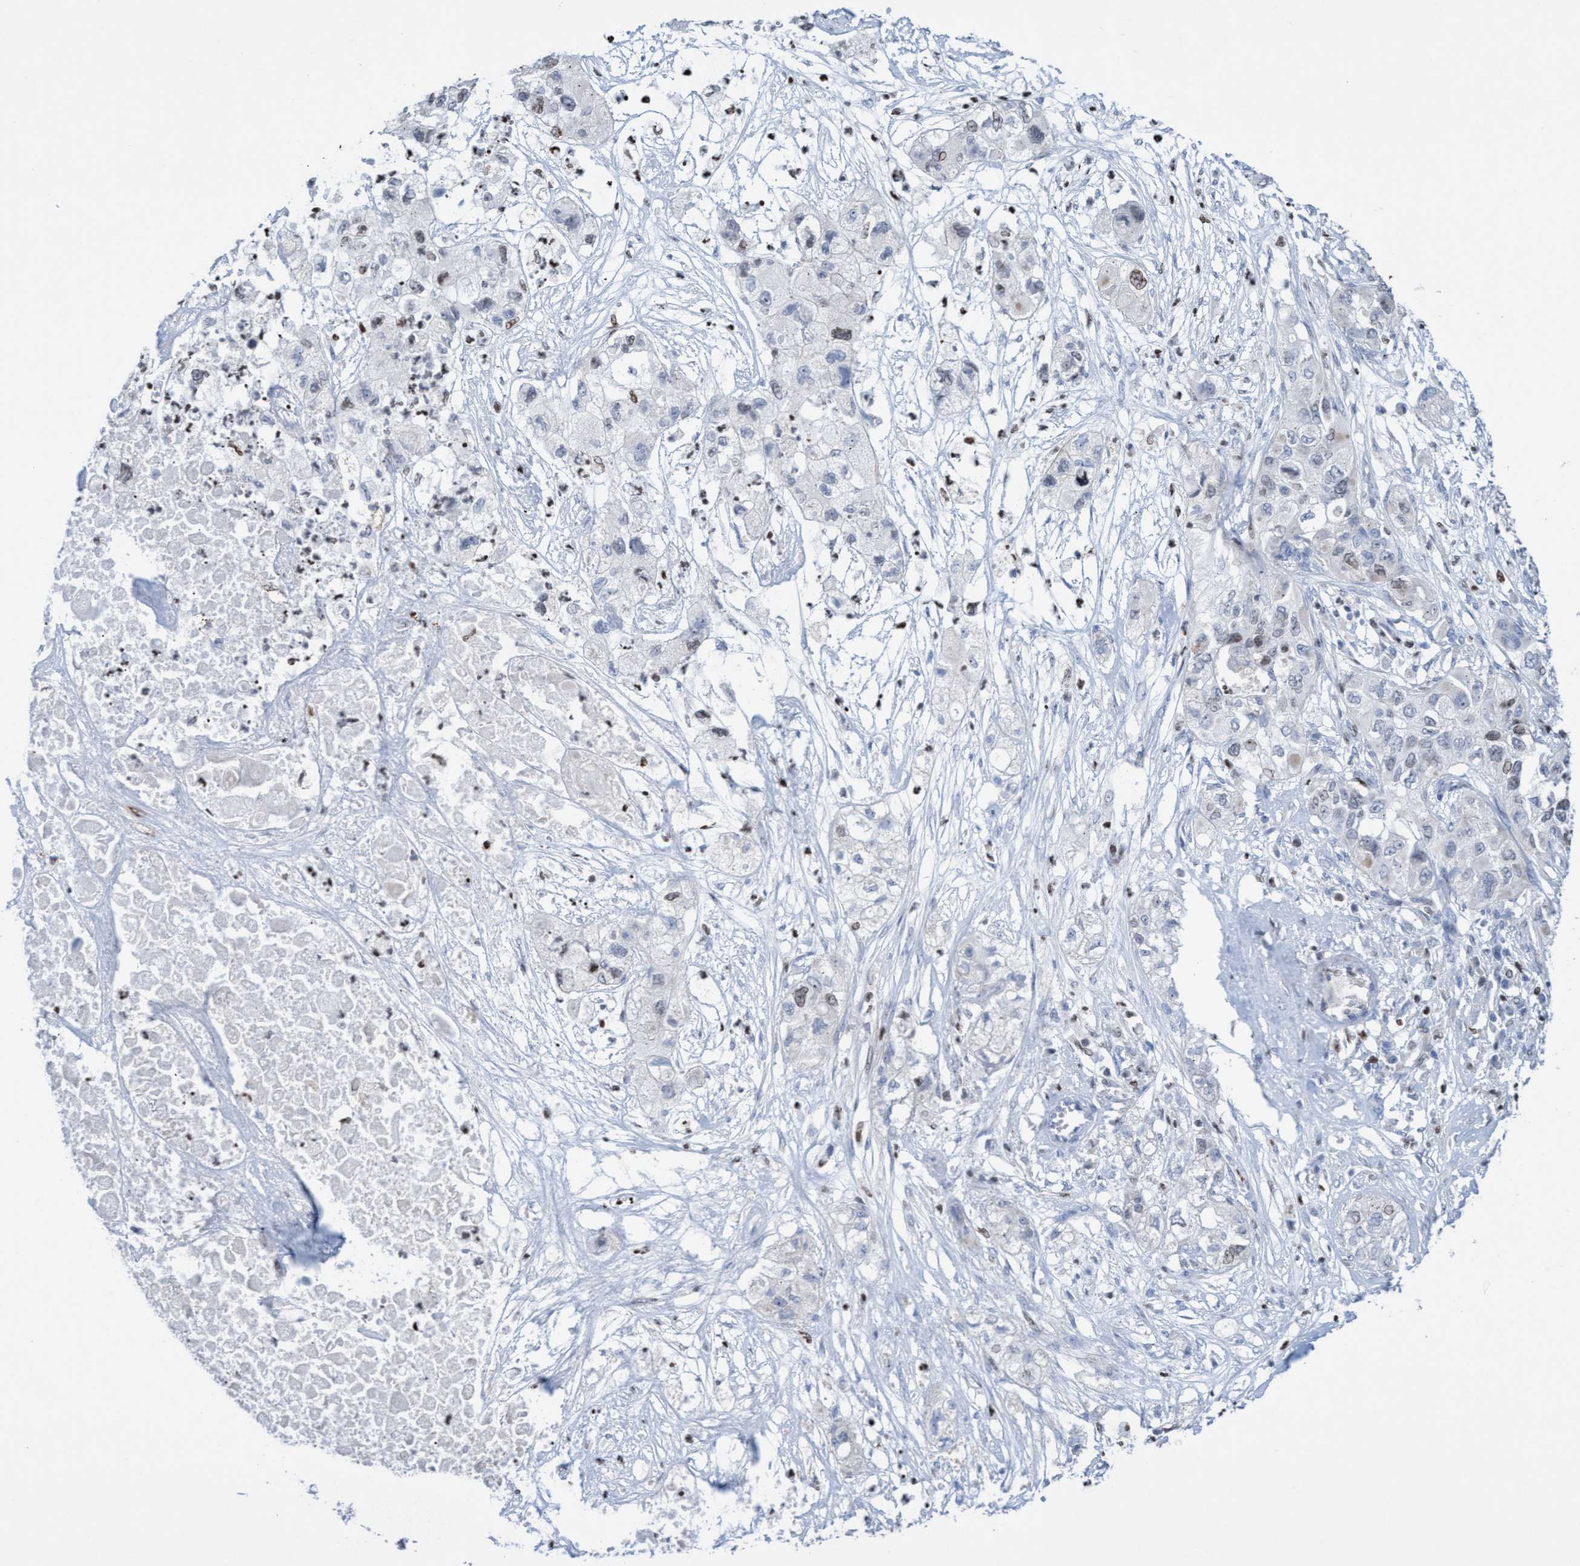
{"staining": {"intensity": "negative", "quantity": "none", "location": "none"}, "tissue": "pancreatic cancer", "cell_type": "Tumor cells", "image_type": "cancer", "snomed": [{"axis": "morphology", "description": "Adenocarcinoma, NOS"}, {"axis": "topography", "description": "Pancreas"}], "caption": "Tumor cells are negative for brown protein staining in pancreatic adenocarcinoma.", "gene": "CBX2", "patient": {"sex": "female", "age": 78}}